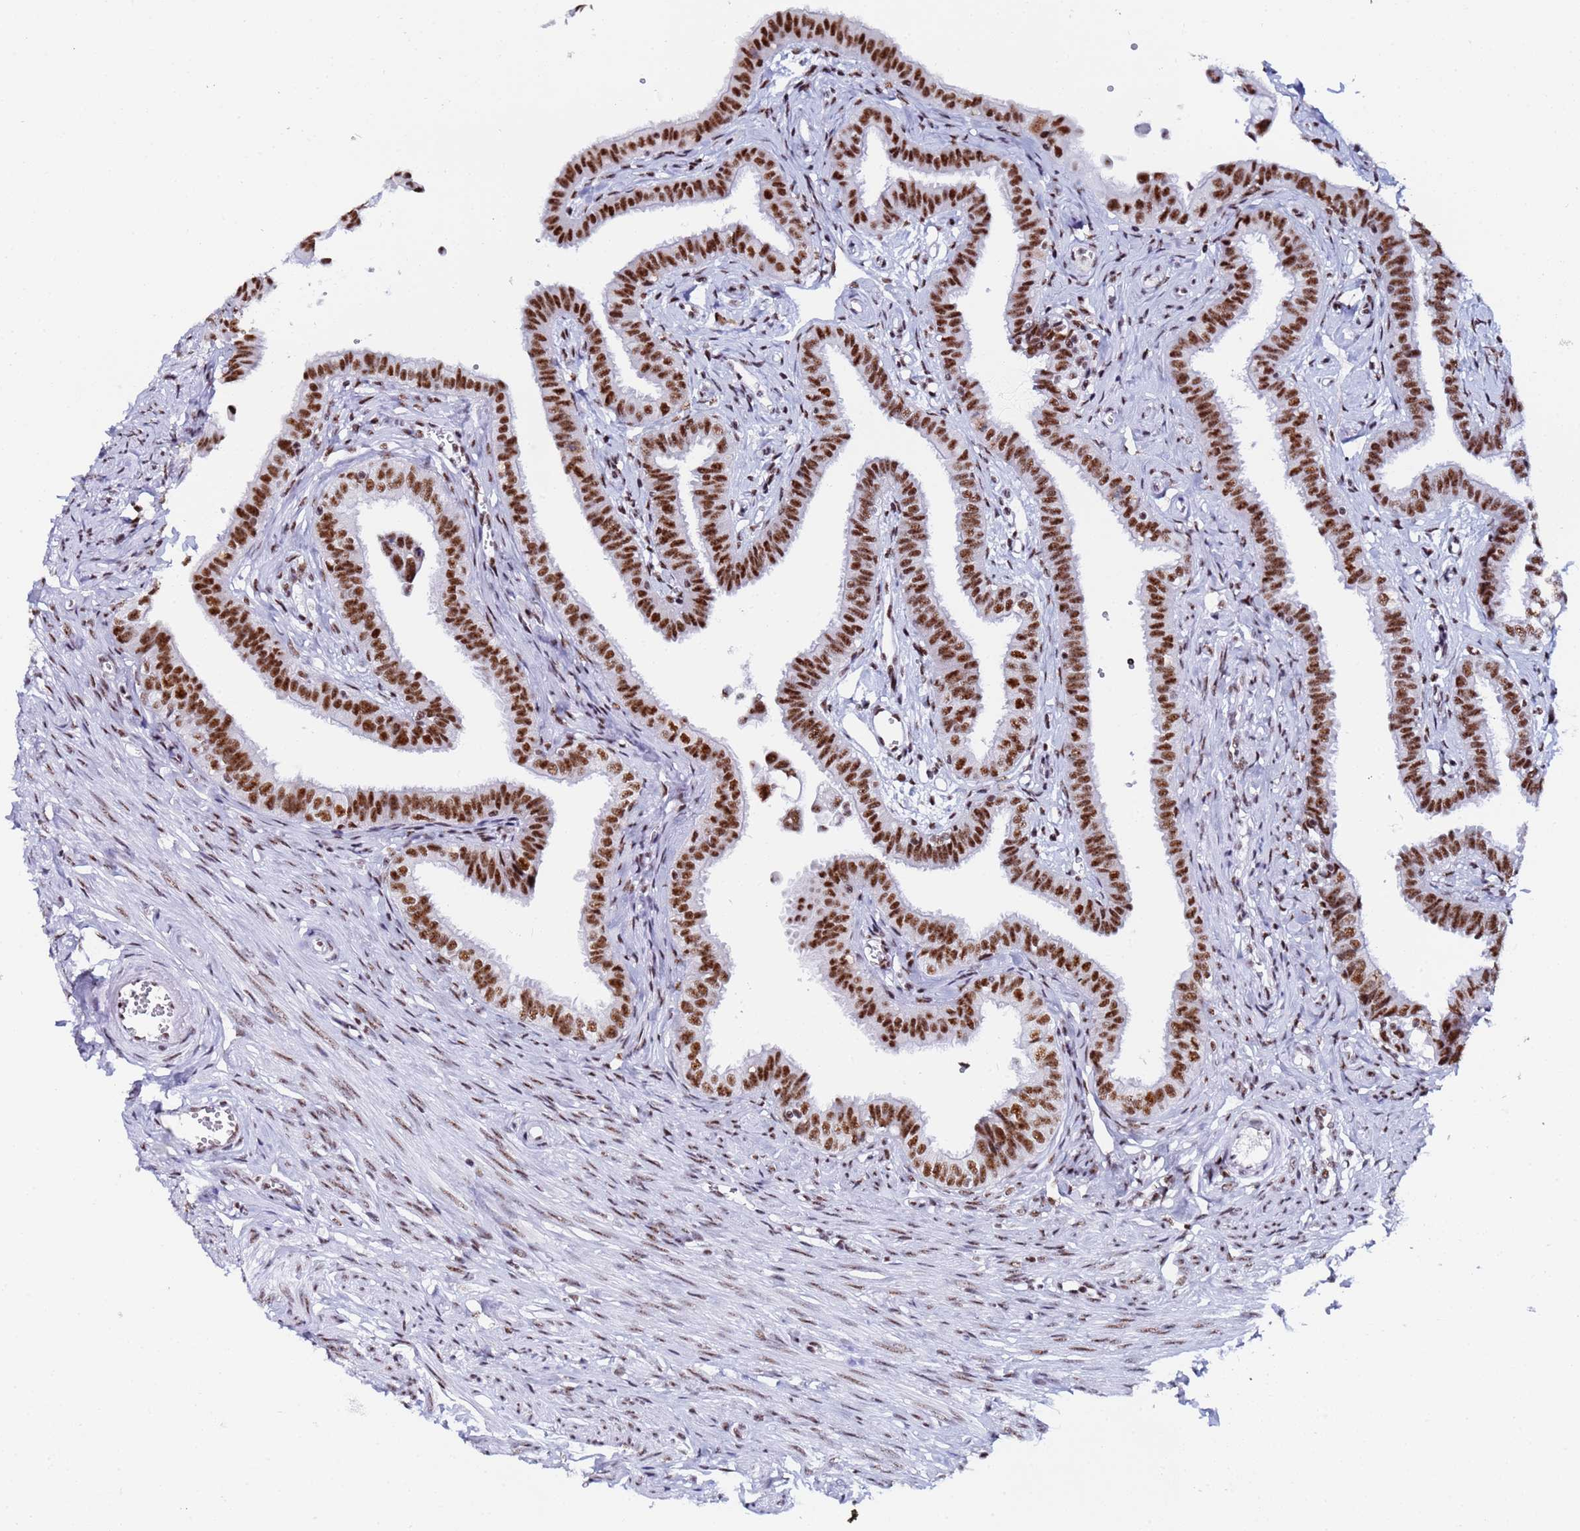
{"staining": {"intensity": "strong", "quantity": ">75%", "location": "nuclear"}, "tissue": "fallopian tube", "cell_type": "Glandular cells", "image_type": "normal", "snomed": [{"axis": "morphology", "description": "Normal tissue, NOS"}, {"axis": "morphology", "description": "Carcinoma, NOS"}, {"axis": "topography", "description": "Fallopian tube"}, {"axis": "topography", "description": "Ovary"}], "caption": "IHC staining of unremarkable fallopian tube, which reveals high levels of strong nuclear expression in about >75% of glandular cells indicating strong nuclear protein staining. The staining was performed using DAB (3,3'-diaminobenzidine) (brown) for protein detection and nuclei were counterstained in hematoxylin (blue).", "gene": "SNRPA1", "patient": {"sex": "female", "age": 59}}